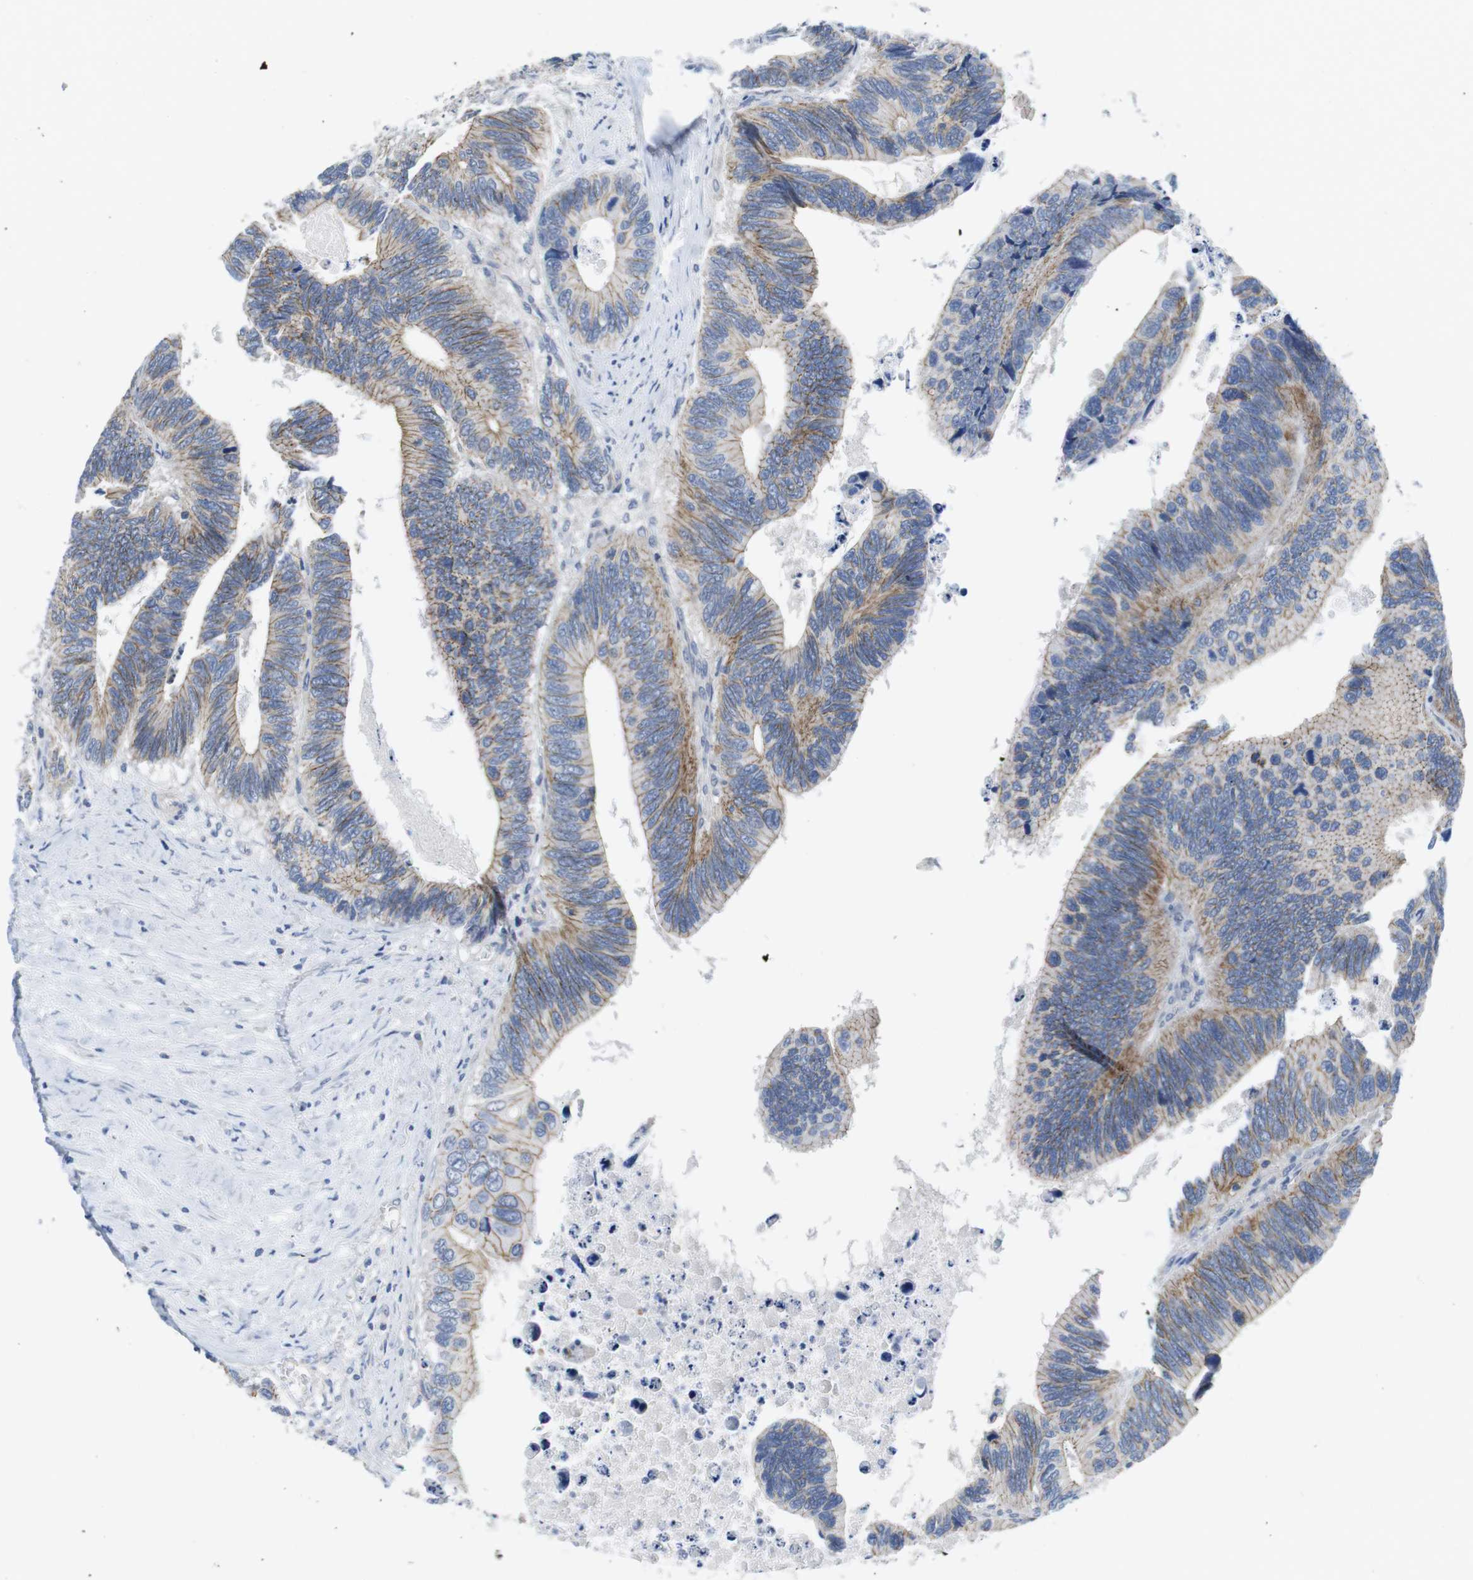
{"staining": {"intensity": "moderate", "quantity": "25%-75%", "location": "cytoplasmic/membranous"}, "tissue": "colorectal cancer", "cell_type": "Tumor cells", "image_type": "cancer", "snomed": [{"axis": "morphology", "description": "Adenocarcinoma, NOS"}, {"axis": "topography", "description": "Colon"}], "caption": "Human colorectal adenocarcinoma stained with a brown dye exhibits moderate cytoplasmic/membranous positive expression in approximately 25%-75% of tumor cells.", "gene": "SCRIB", "patient": {"sex": "male", "age": 72}}